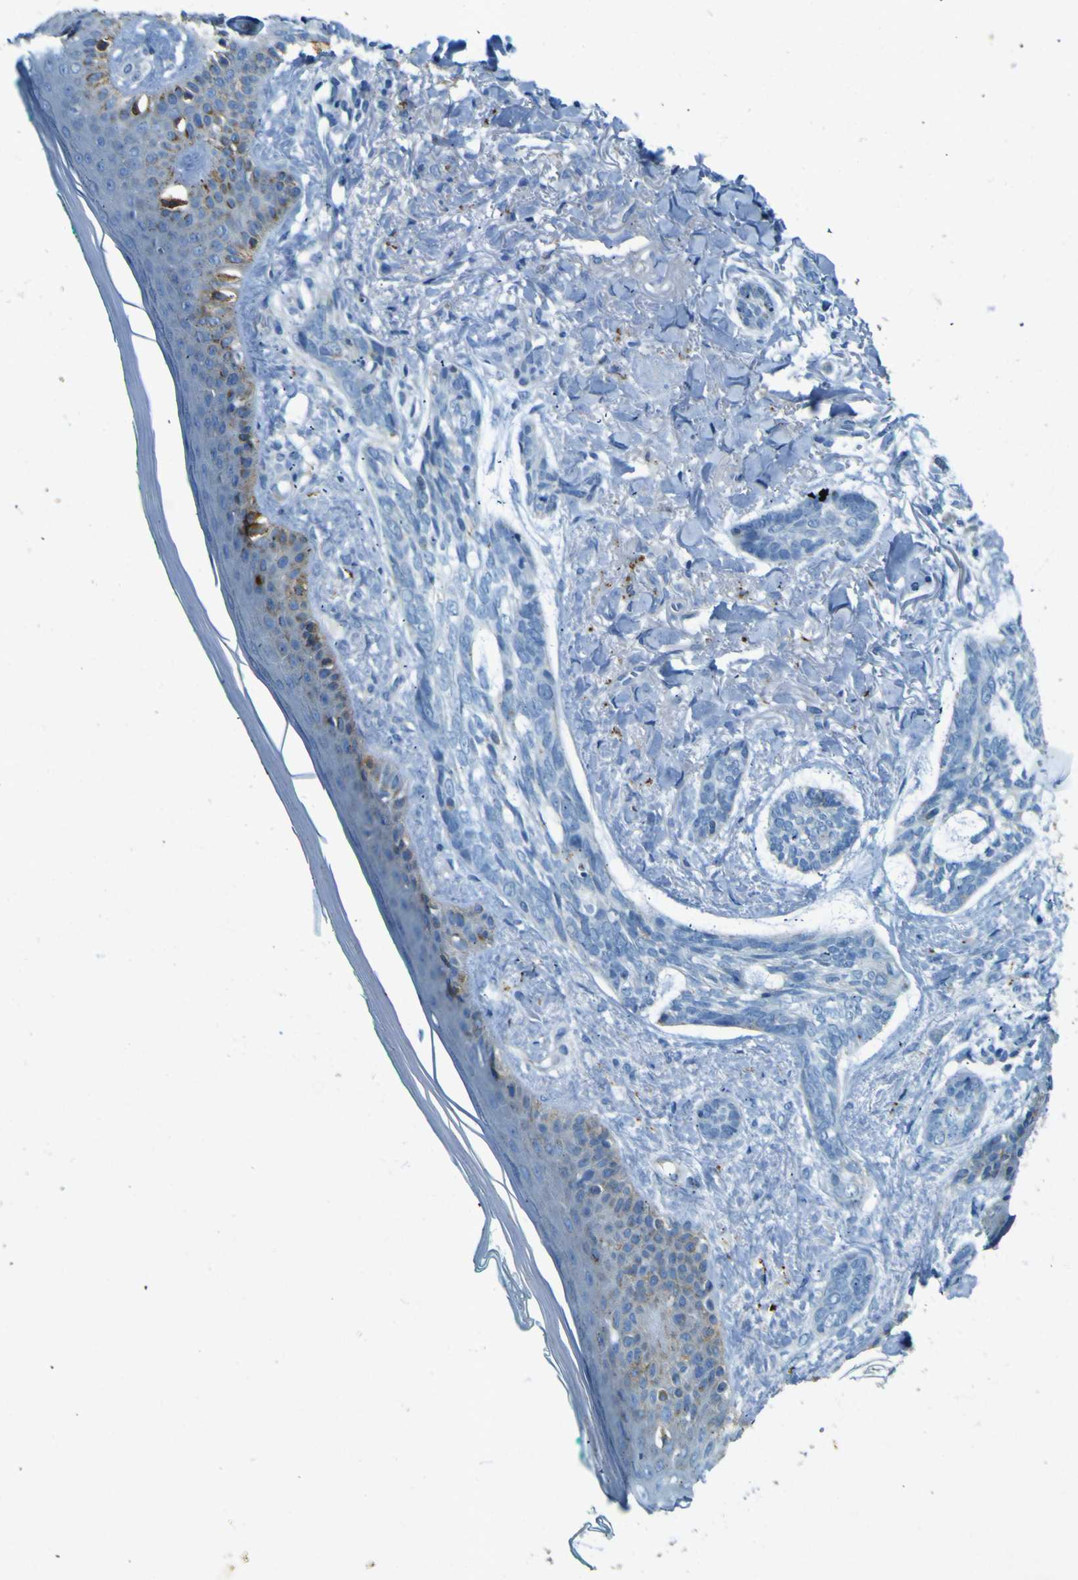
{"staining": {"intensity": "negative", "quantity": "none", "location": "none"}, "tissue": "skin cancer", "cell_type": "Tumor cells", "image_type": "cancer", "snomed": [{"axis": "morphology", "description": "Basal cell carcinoma"}, {"axis": "topography", "description": "Skin"}], "caption": "Skin cancer stained for a protein using IHC shows no staining tumor cells.", "gene": "PDE9A", "patient": {"sex": "male", "age": 43}}